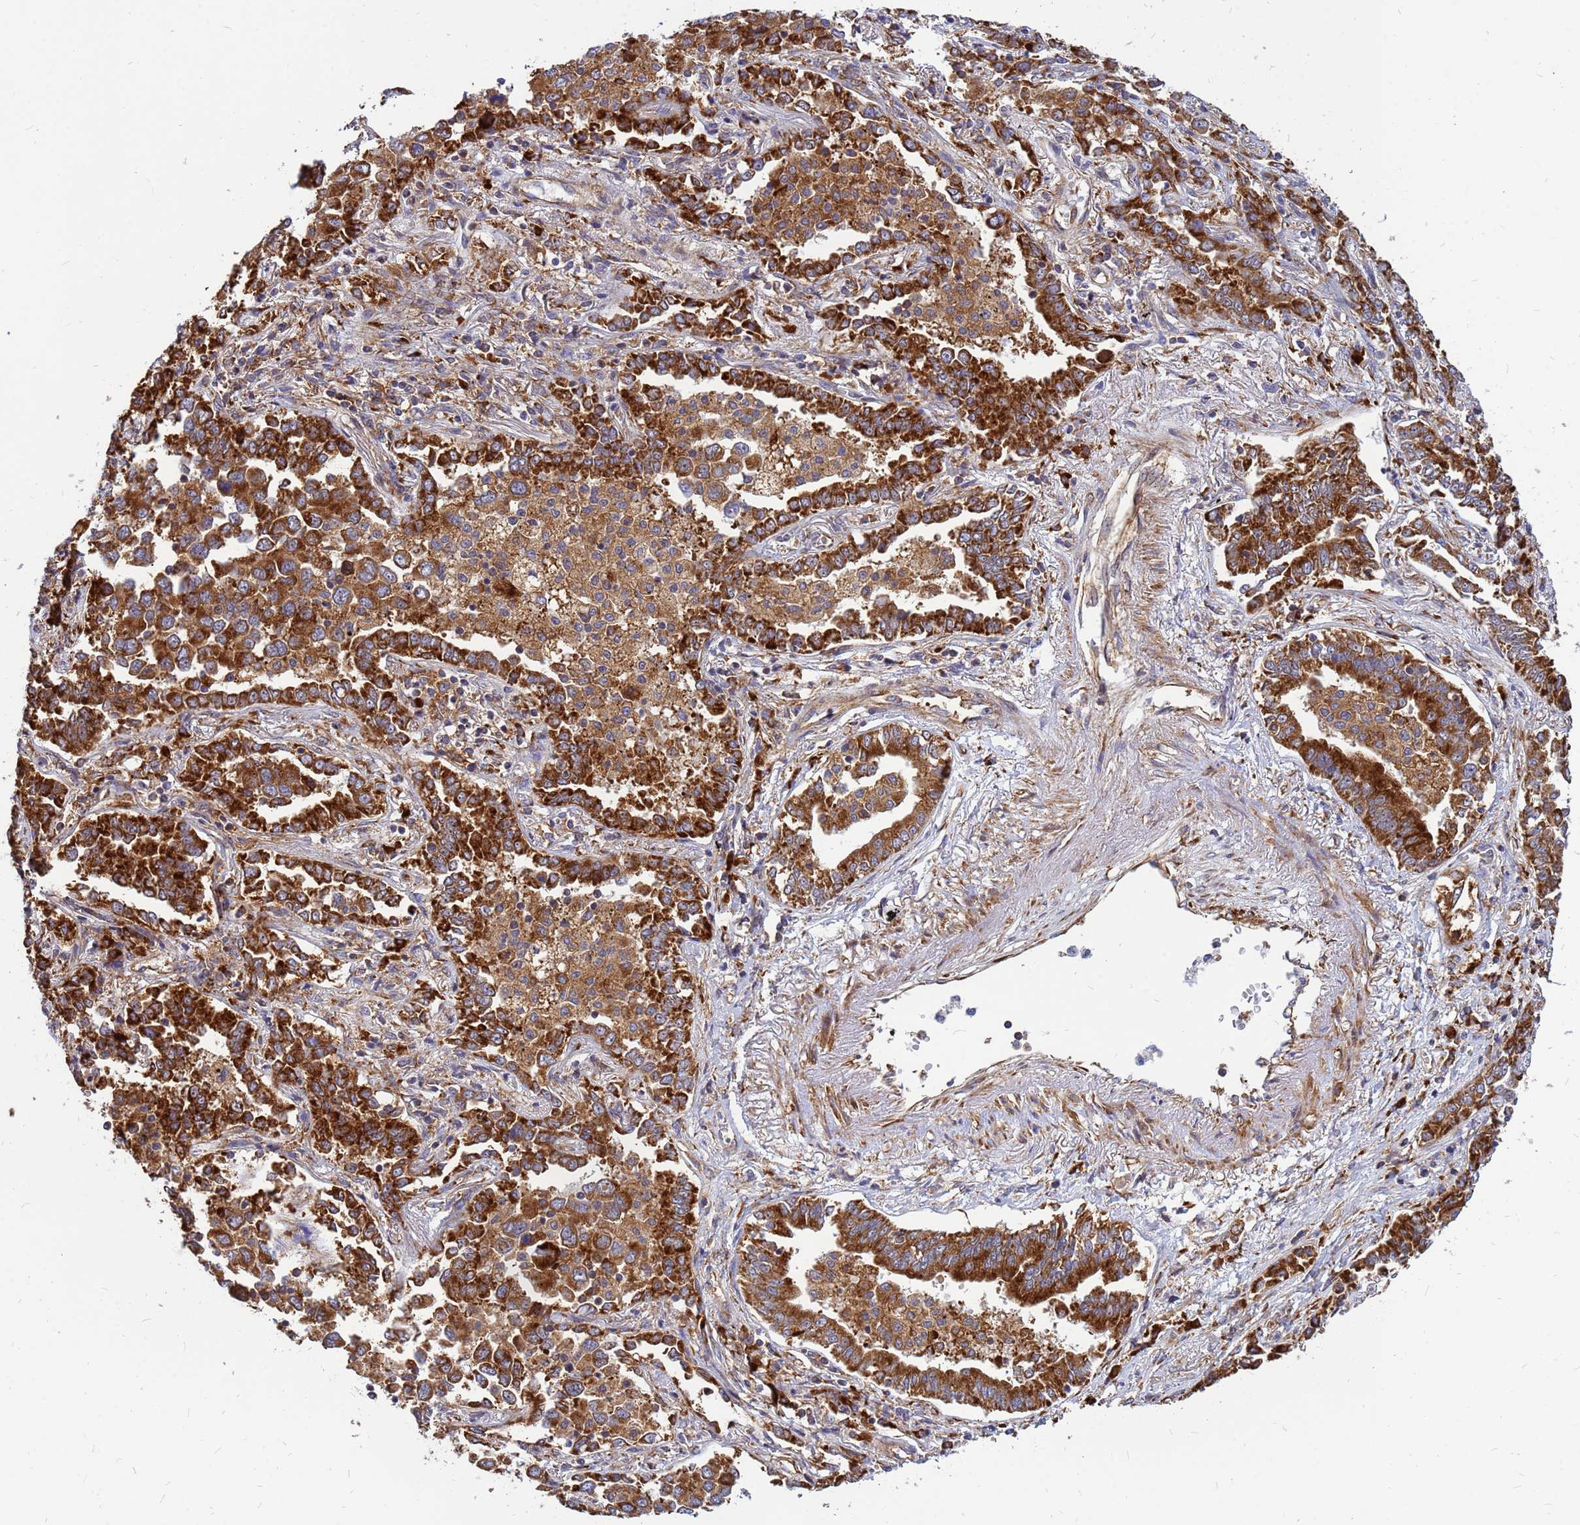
{"staining": {"intensity": "strong", "quantity": ">75%", "location": "cytoplasmic/membranous"}, "tissue": "lung cancer", "cell_type": "Tumor cells", "image_type": "cancer", "snomed": [{"axis": "morphology", "description": "Adenocarcinoma, NOS"}, {"axis": "topography", "description": "Lung"}], "caption": "Immunohistochemical staining of human adenocarcinoma (lung) shows strong cytoplasmic/membranous protein positivity in approximately >75% of tumor cells.", "gene": "RPL8", "patient": {"sex": "male", "age": 67}}